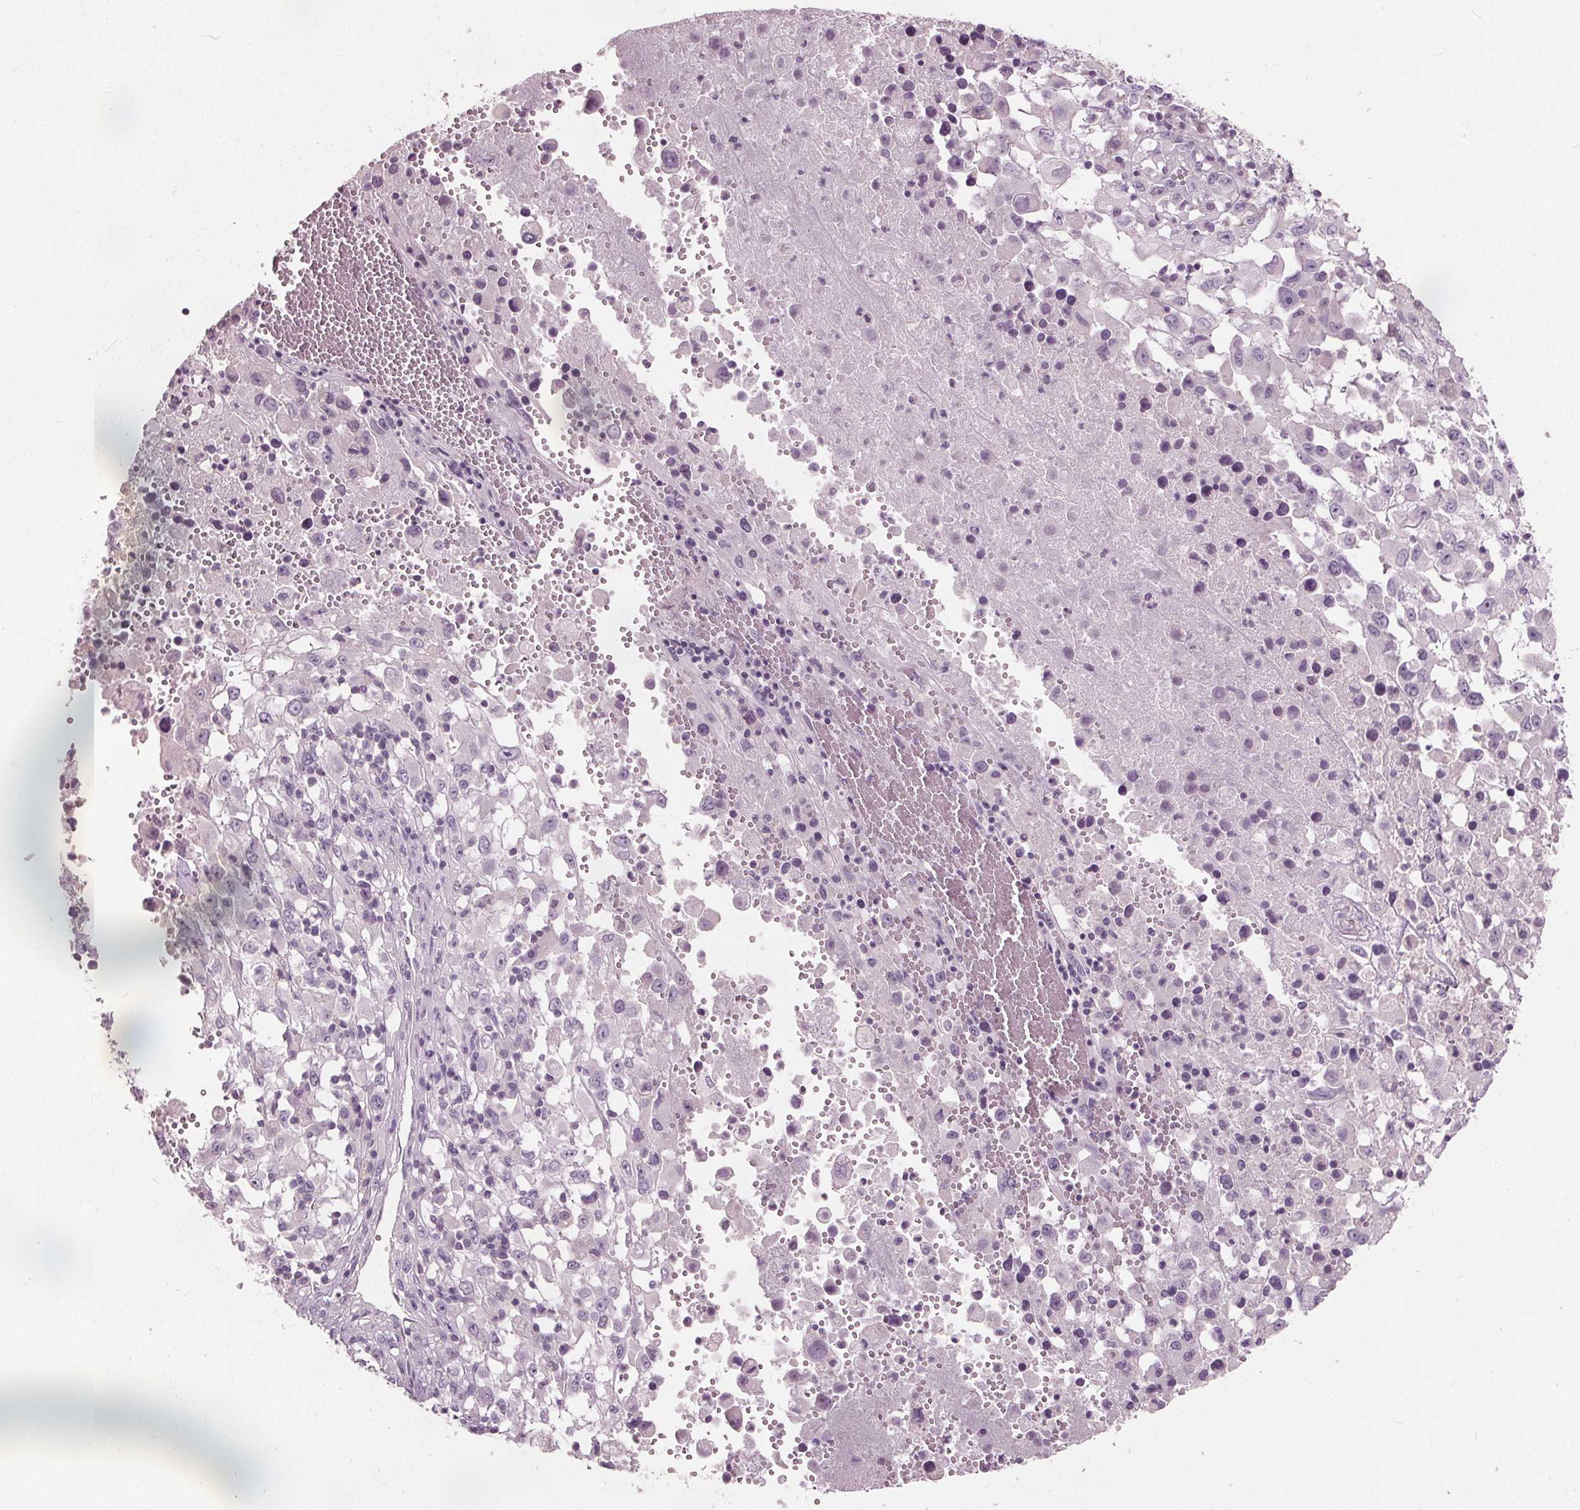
{"staining": {"intensity": "negative", "quantity": "none", "location": "none"}, "tissue": "melanoma", "cell_type": "Tumor cells", "image_type": "cancer", "snomed": [{"axis": "morphology", "description": "Malignant melanoma, Metastatic site"}, {"axis": "topography", "description": "Soft tissue"}], "caption": "This histopathology image is of melanoma stained with immunohistochemistry to label a protein in brown with the nuclei are counter-stained blue. There is no positivity in tumor cells. The staining was performed using DAB (3,3'-diaminobenzidine) to visualize the protein expression in brown, while the nuclei were stained in blue with hematoxylin (Magnification: 20x).", "gene": "TKFC", "patient": {"sex": "male", "age": 50}}